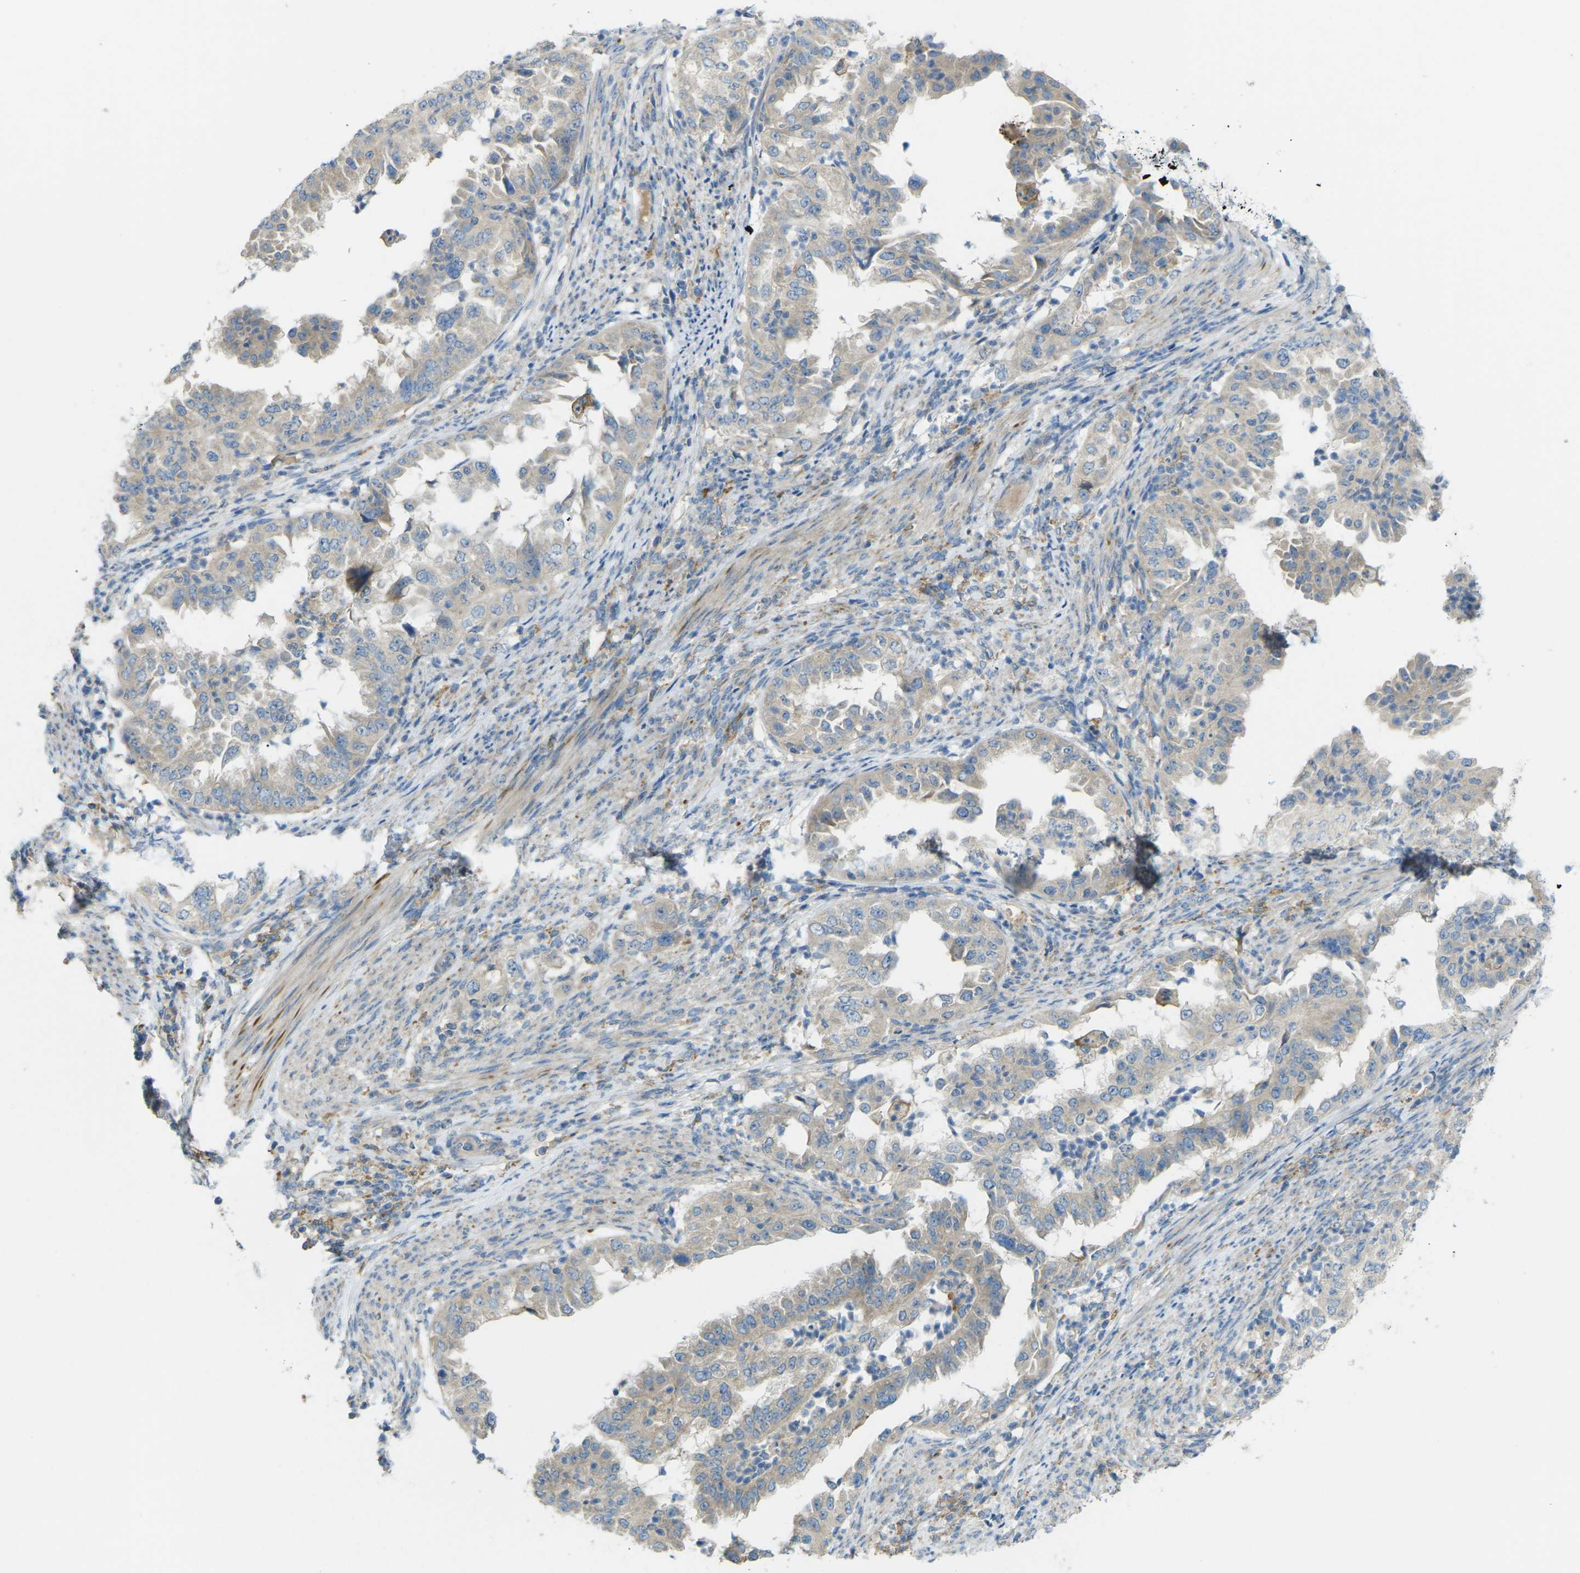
{"staining": {"intensity": "weak", "quantity": "25%-75%", "location": "cytoplasmic/membranous"}, "tissue": "endometrial cancer", "cell_type": "Tumor cells", "image_type": "cancer", "snomed": [{"axis": "morphology", "description": "Adenocarcinoma, NOS"}, {"axis": "topography", "description": "Endometrium"}], "caption": "This is an image of IHC staining of endometrial cancer (adenocarcinoma), which shows weak staining in the cytoplasmic/membranous of tumor cells.", "gene": "MYLK4", "patient": {"sex": "female", "age": 85}}